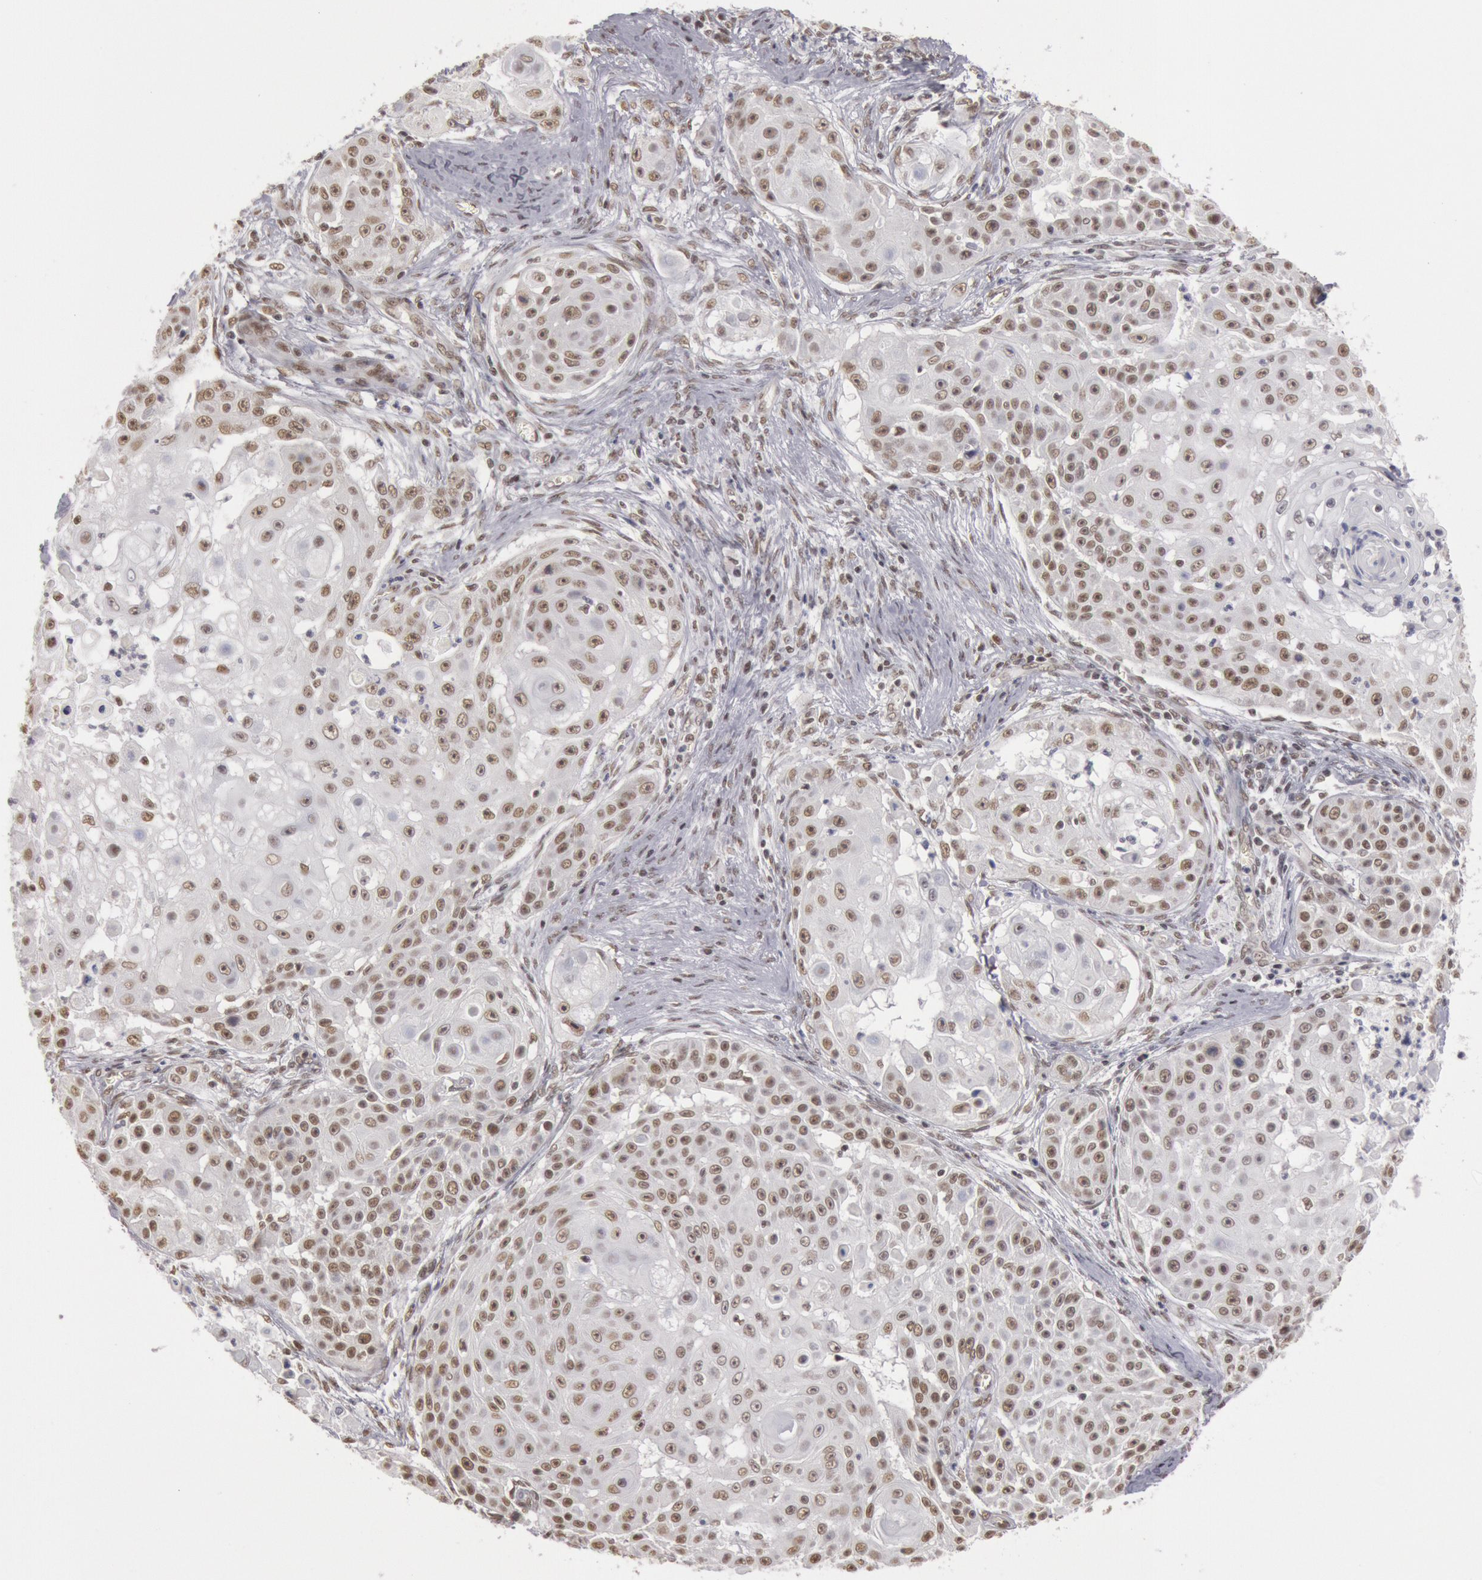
{"staining": {"intensity": "moderate", "quantity": ">75%", "location": "nuclear"}, "tissue": "skin cancer", "cell_type": "Tumor cells", "image_type": "cancer", "snomed": [{"axis": "morphology", "description": "Squamous cell carcinoma, NOS"}, {"axis": "topography", "description": "Skin"}], "caption": "Immunohistochemical staining of human skin cancer demonstrates medium levels of moderate nuclear staining in about >75% of tumor cells.", "gene": "ESS2", "patient": {"sex": "female", "age": 57}}